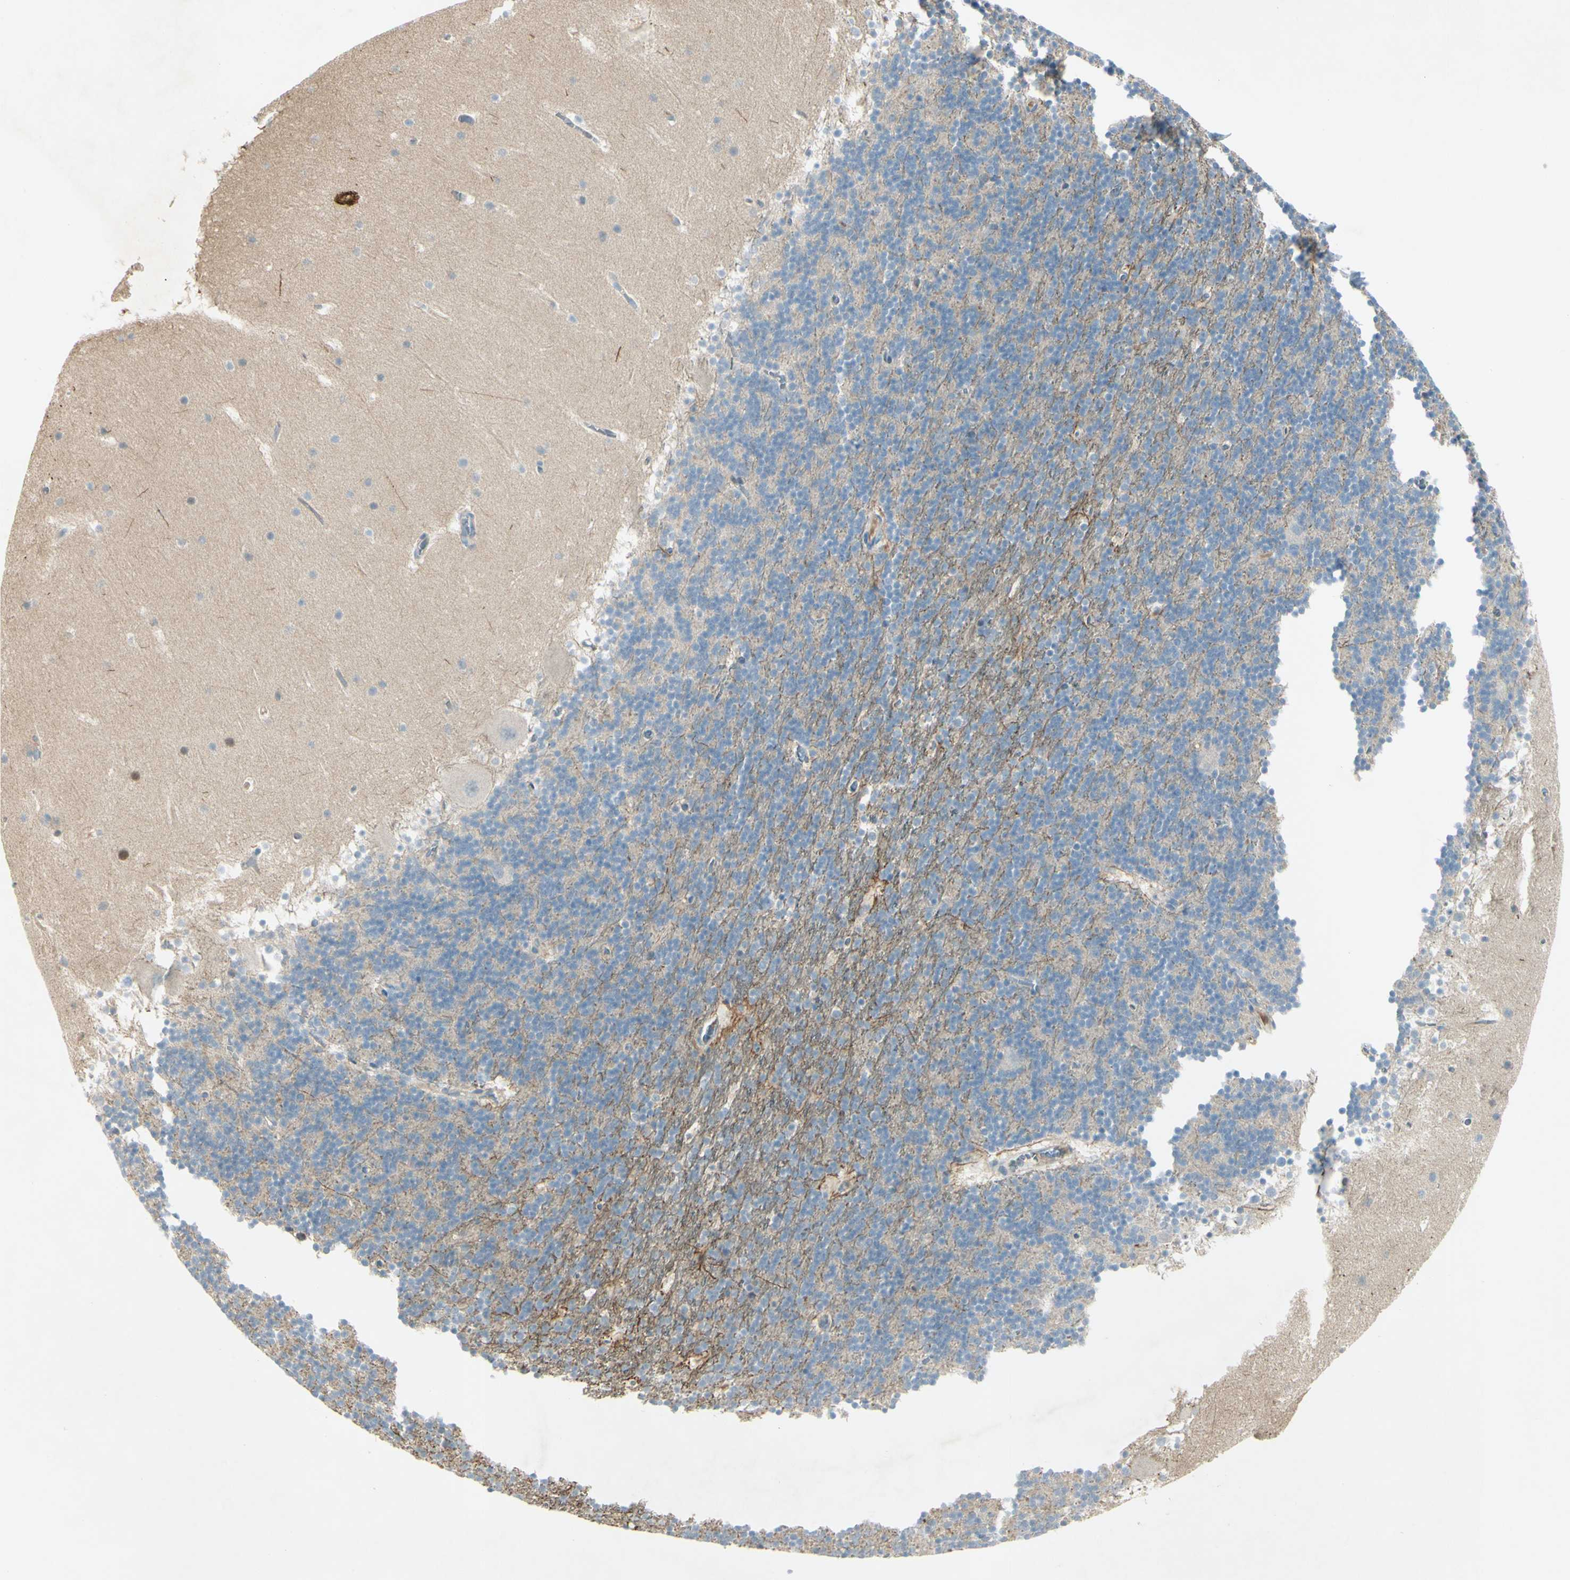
{"staining": {"intensity": "negative", "quantity": "none", "location": "none"}, "tissue": "cerebellum", "cell_type": "Cells in granular layer", "image_type": "normal", "snomed": [{"axis": "morphology", "description": "Normal tissue, NOS"}, {"axis": "topography", "description": "Cerebellum"}], "caption": "High magnification brightfield microscopy of normal cerebellum stained with DAB (3,3'-diaminobenzidine) (brown) and counterstained with hematoxylin (blue): cells in granular layer show no significant expression. (DAB (3,3'-diaminobenzidine) immunohistochemistry, high magnification).", "gene": "C1orf159", "patient": {"sex": "male", "age": 45}}